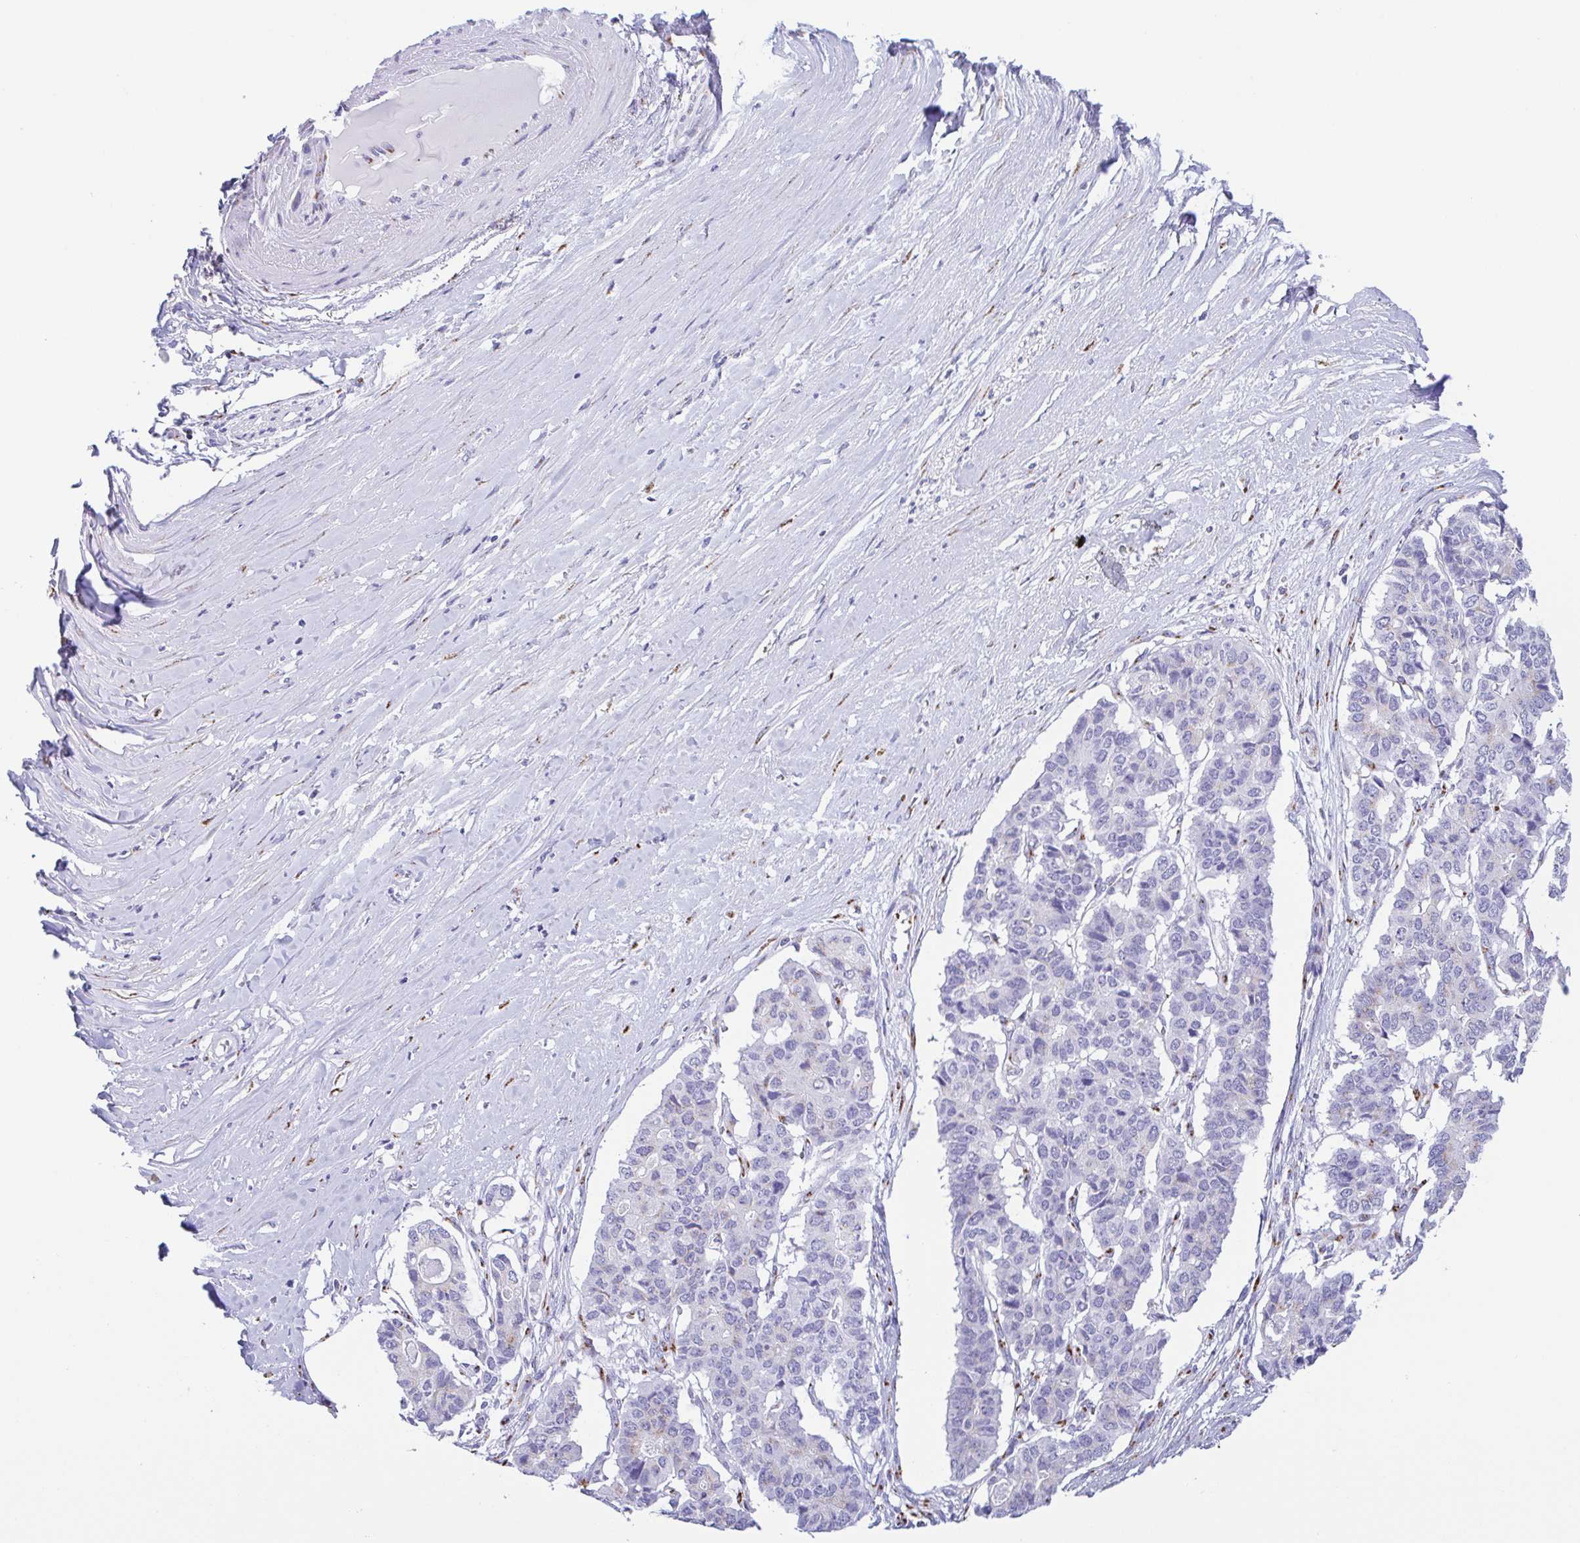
{"staining": {"intensity": "negative", "quantity": "none", "location": "none"}, "tissue": "pancreatic cancer", "cell_type": "Tumor cells", "image_type": "cancer", "snomed": [{"axis": "morphology", "description": "Adenocarcinoma, NOS"}, {"axis": "topography", "description": "Pancreas"}], "caption": "IHC of human pancreatic cancer demonstrates no expression in tumor cells.", "gene": "SULT1B1", "patient": {"sex": "male", "age": 50}}